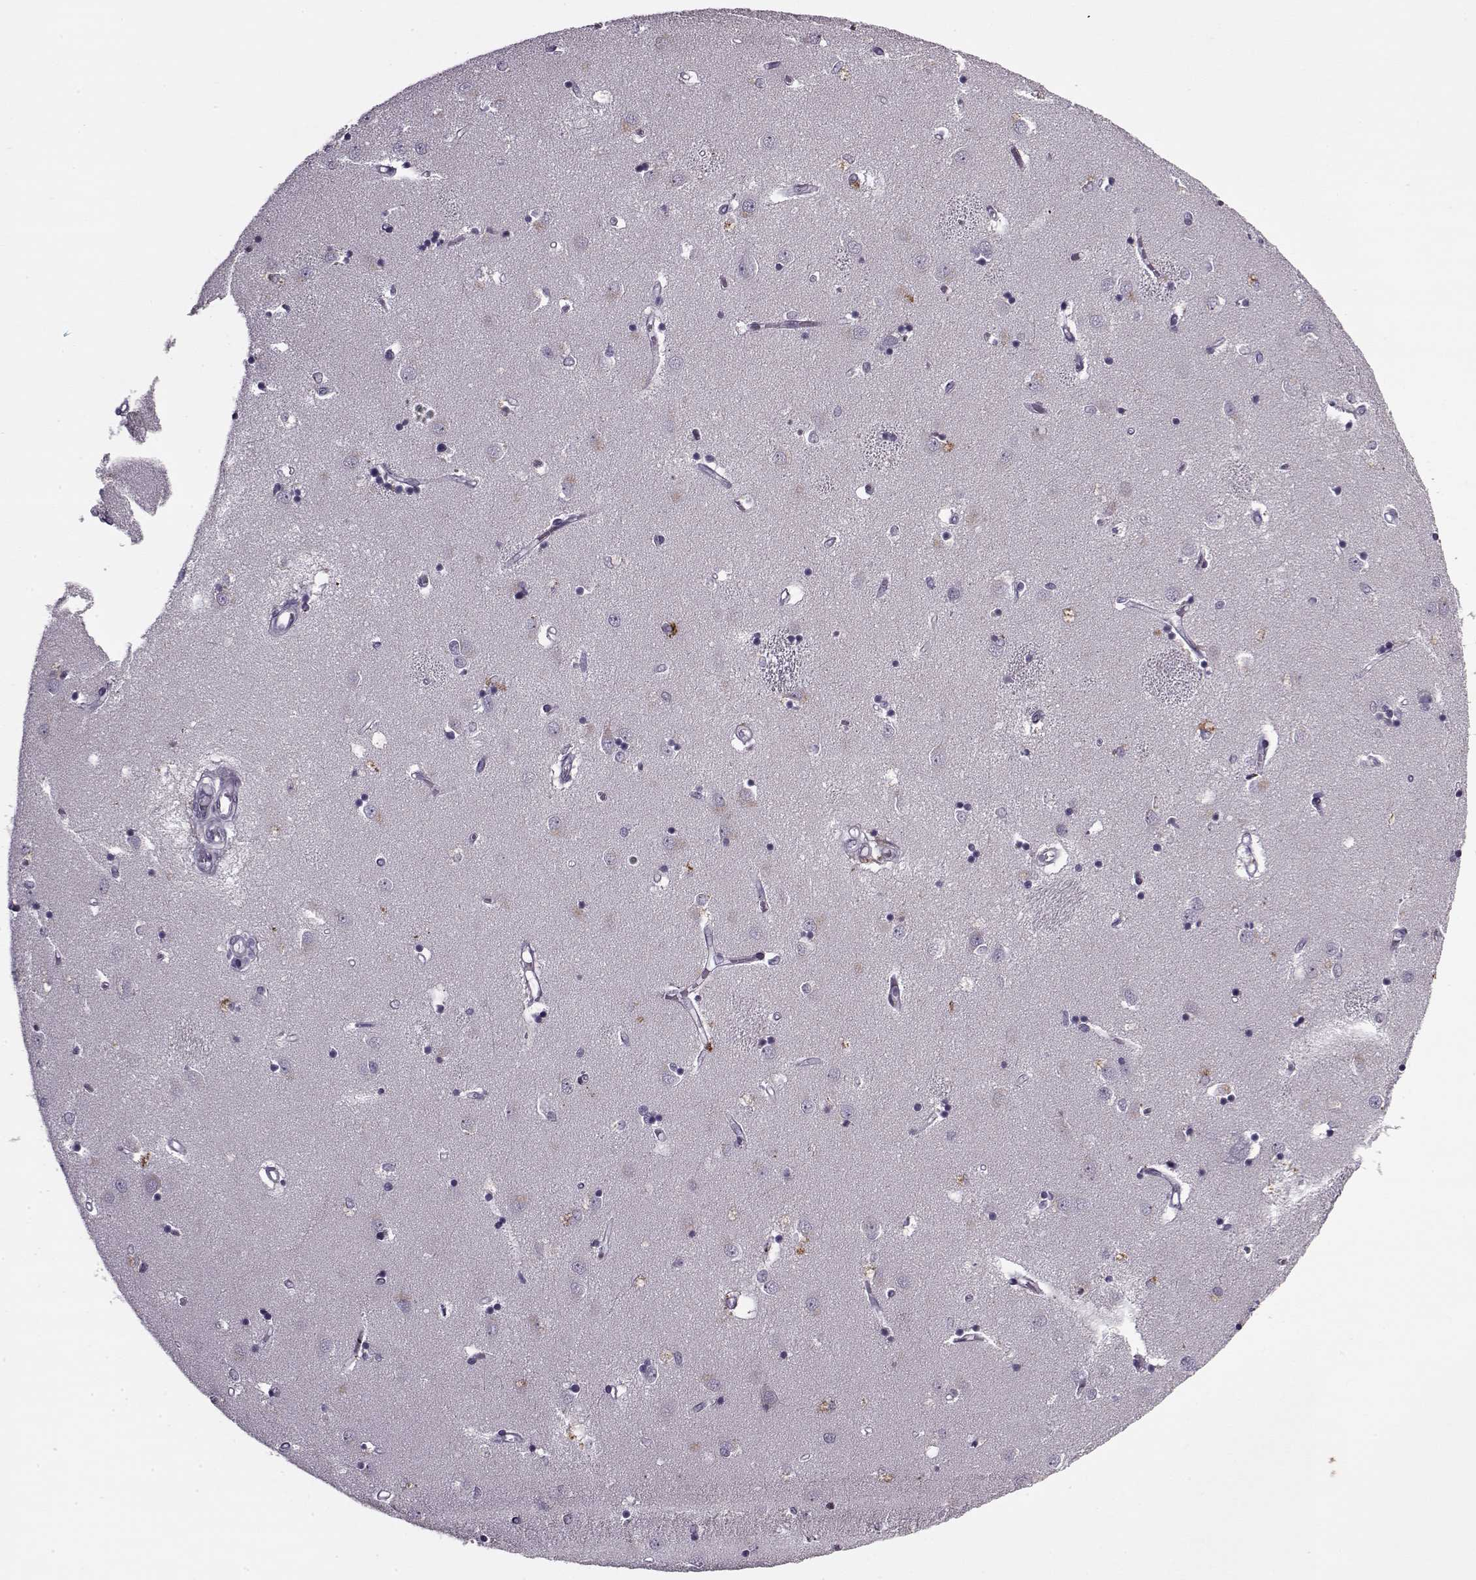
{"staining": {"intensity": "negative", "quantity": "none", "location": "none"}, "tissue": "caudate", "cell_type": "Glial cells", "image_type": "normal", "snomed": [{"axis": "morphology", "description": "Normal tissue, NOS"}, {"axis": "topography", "description": "Lateral ventricle wall"}], "caption": "This is an immunohistochemistry micrograph of unremarkable caudate. There is no staining in glial cells.", "gene": "KRT9", "patient": {"sex": "male", "age": 54}}